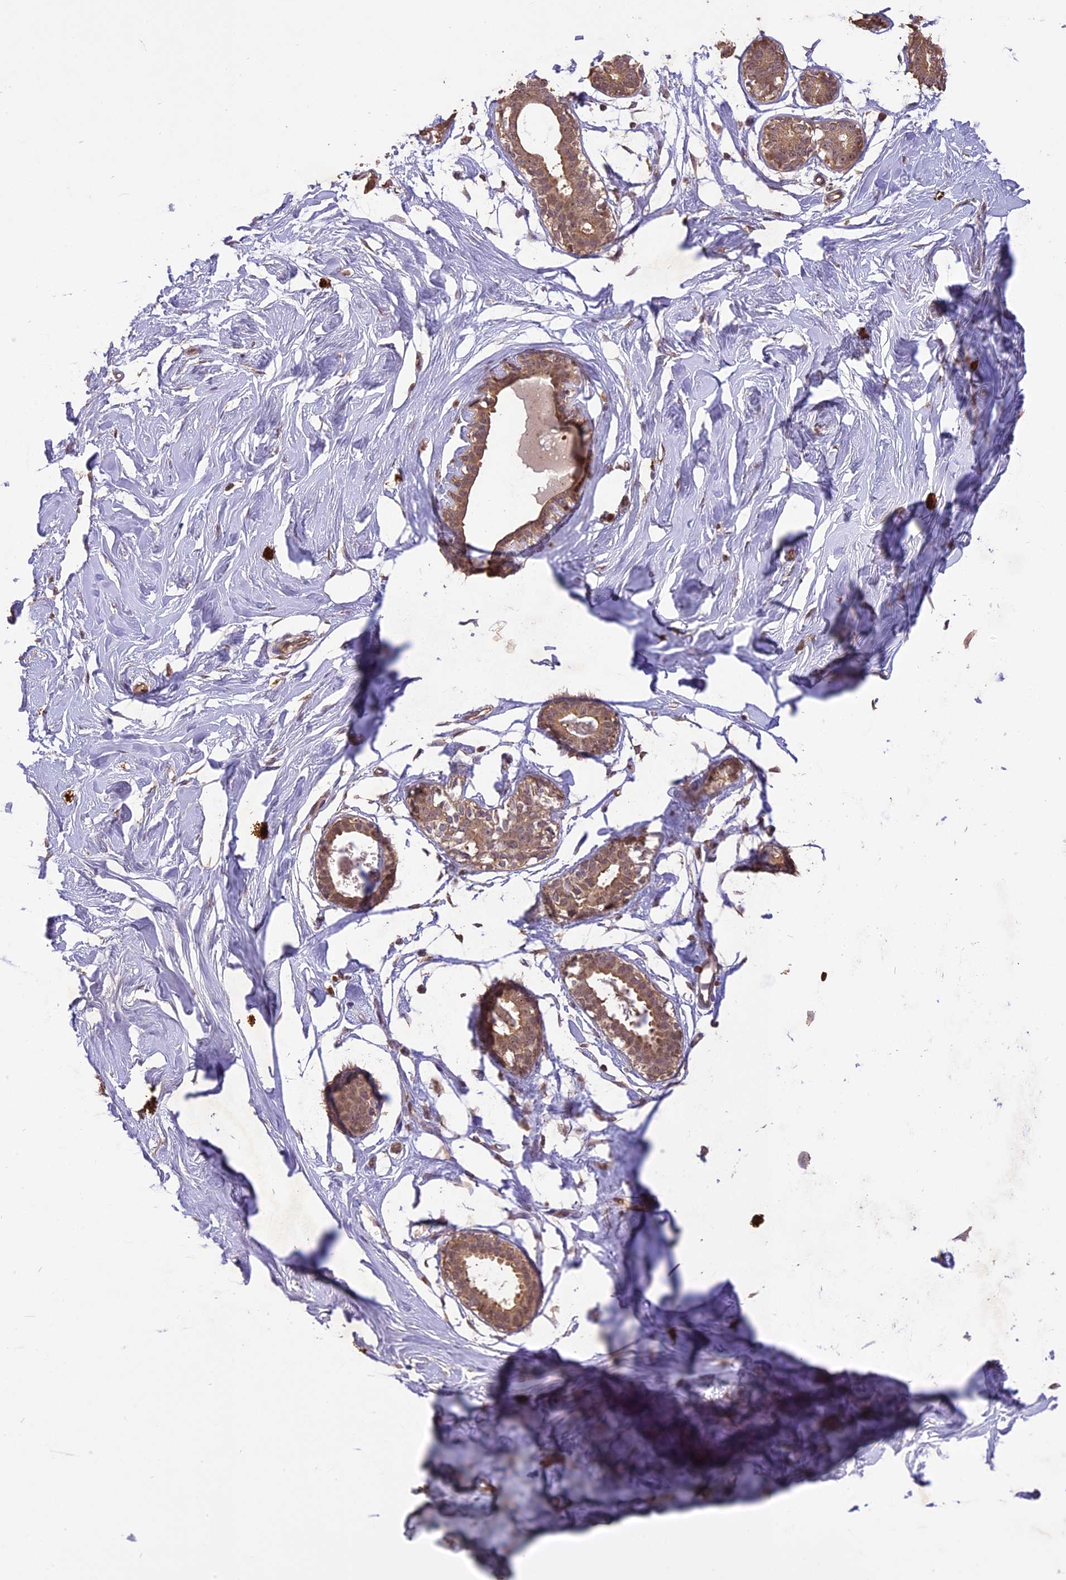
{"staining": {"intensity": "weak", "quantity": "25%-75%", "location": "cytoplasmic/membranous"}, "tissue": "breast", "cell_type": "Adipocytes", "image_type": "normal", "snomed": [{"axis": "morphology", "description": "Normal tissue, NOS"}, {"axis": "morphology", "description": "Adenoma, NOS"}, {"axis": "topography", "description": "Breast"}], "caption": "Weak cytoplasmic/membranous positivity is identified in about 25%-75% of adipocytes in unremarkable breast. Immunohistochemistry (ihc) stains the protein of interest in brown and the nuclei are stained blue.", "gene": "TIGD7", "patient": {"sex": "female", "age": 23}}